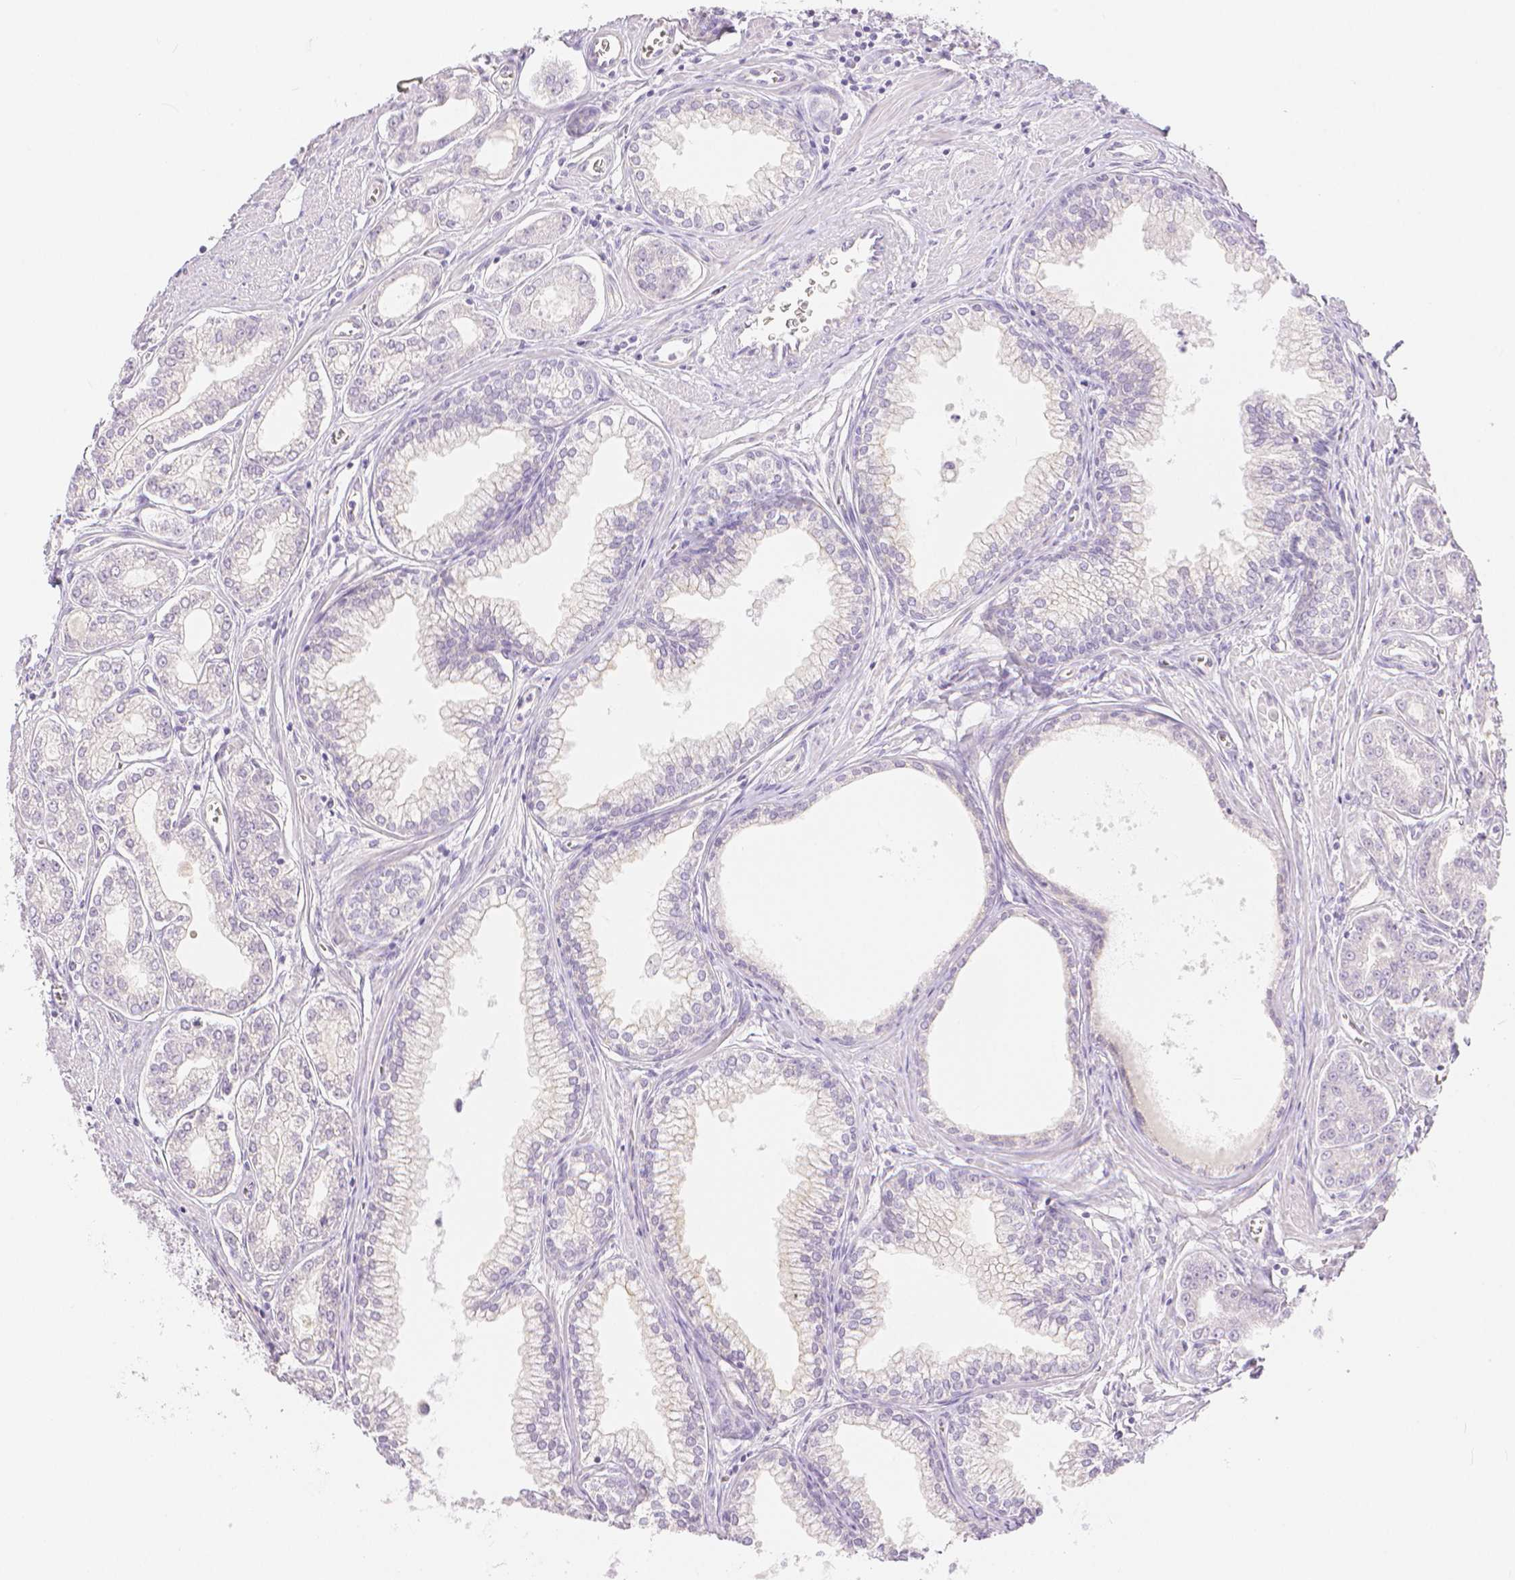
{"staining": {"intensity": "negative", "quantity": "none", "location": "none"}, "tissue": "prostate cancer", "cell_type": "Tumor cells", "image_type": "cancer", "snomed": [{"axis": "morphology", "description": "Adenocarcinoma, NOS"}, {"axis": "topography", "description": "Prostate"}], "caption": "Human prostate adenocarcinoma stained for a protein using immunohistochemistry shows no positivity in tumor cells.", "gene": "SLC27A5", "patient": {"sex": "male", "age": 71}}